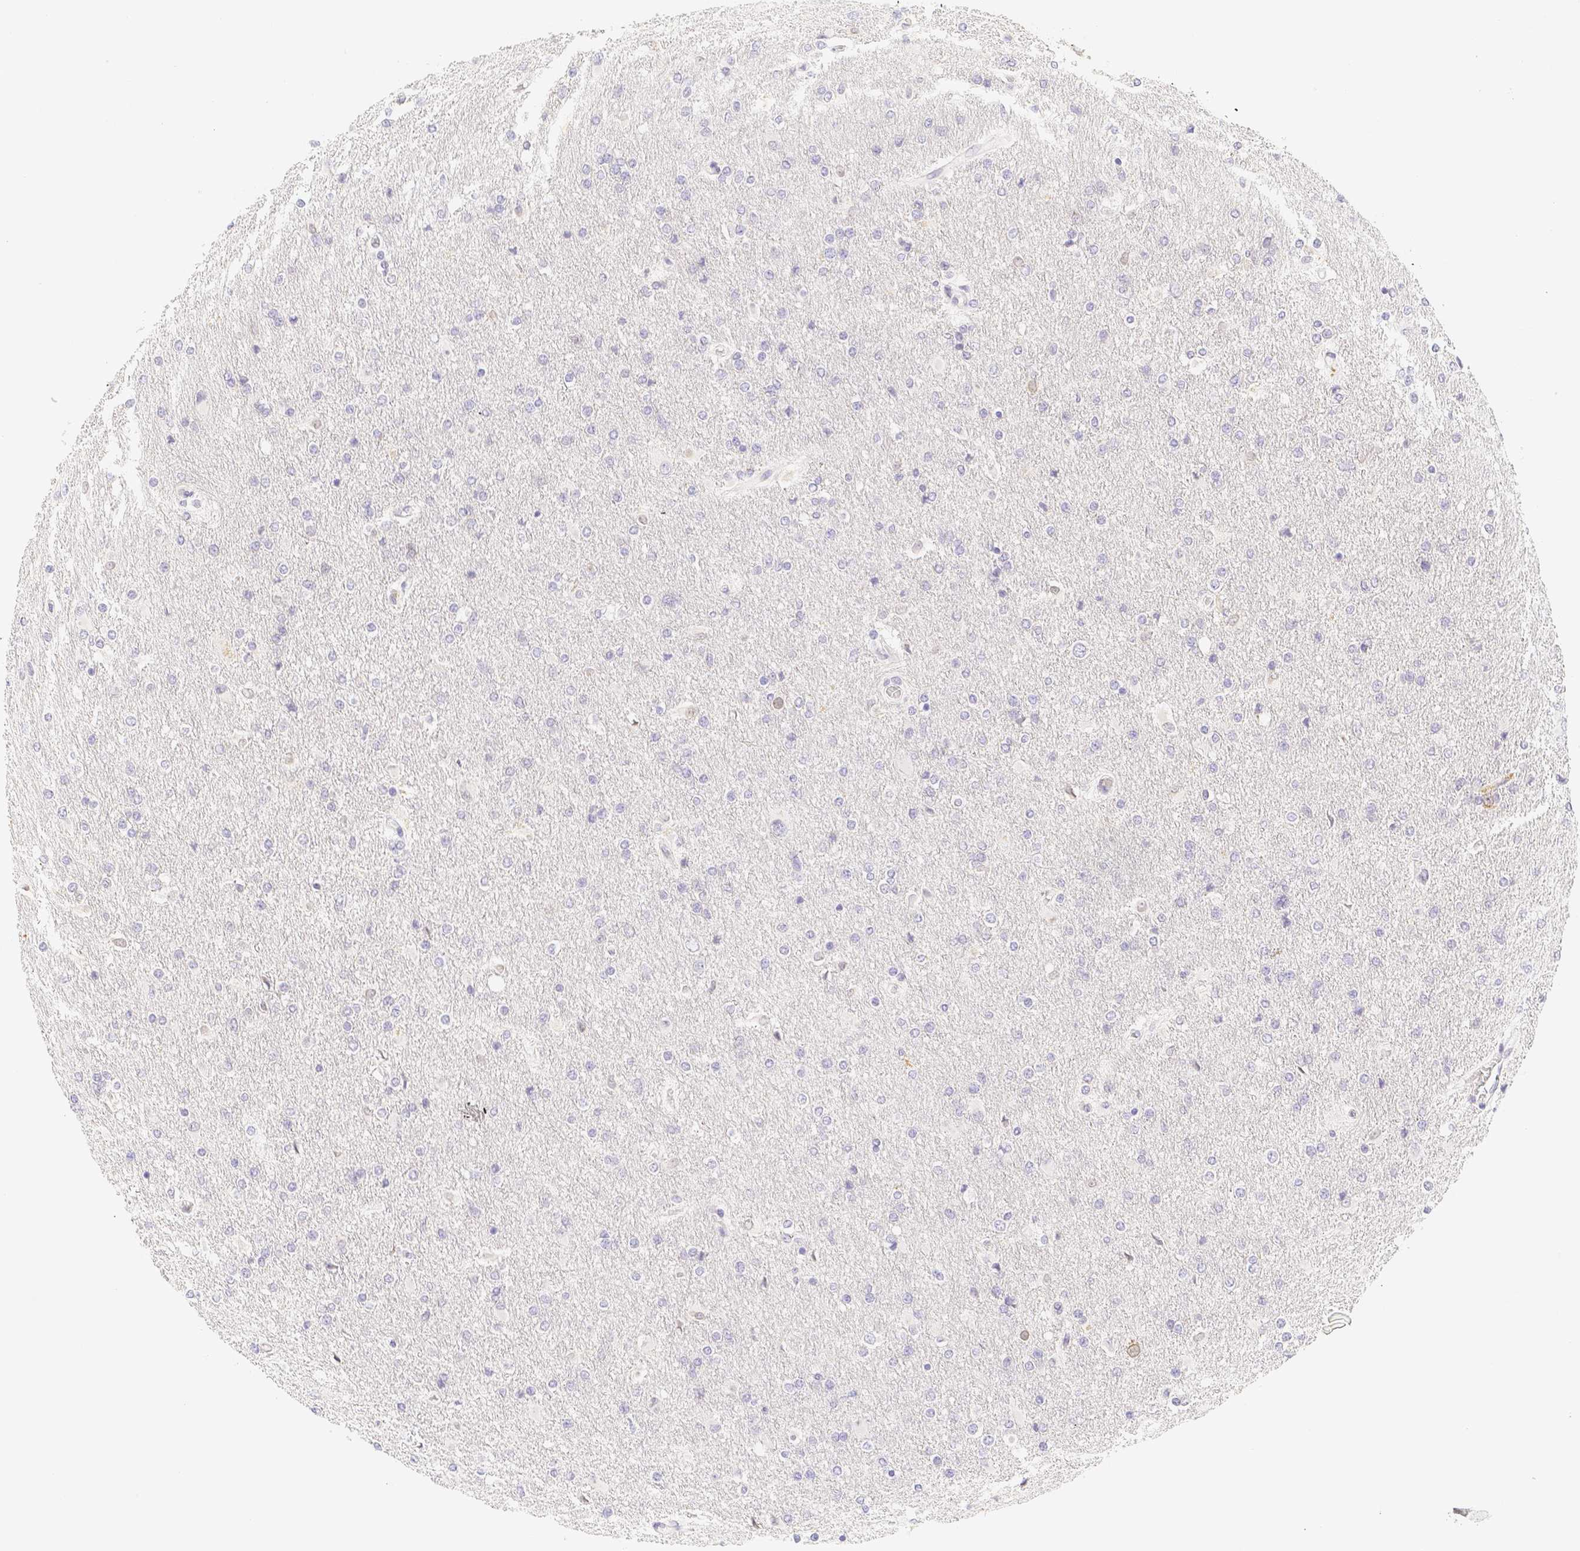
{"staining": {"intensity": "negative", "quantity": "none", "location": "none"}, "tissue": "glioma", "cell_type": "Tumor cells", "image_type": "cancer", "snomed": [{"axis": "morphology", "description": "Glioma, malignant, High grade"}, {"axis": "topography", "description": "Cerebral cortex"}], "caption": "IHC micrograph of neoplastic tissue: human malignant high-grade glioma stained with DAB (3,3'-diaminobenzidine) demonstrates no significant protein staining in tumor cells.", "gene": "PADI4", "patient": {"sex": "female", "age": 36}}